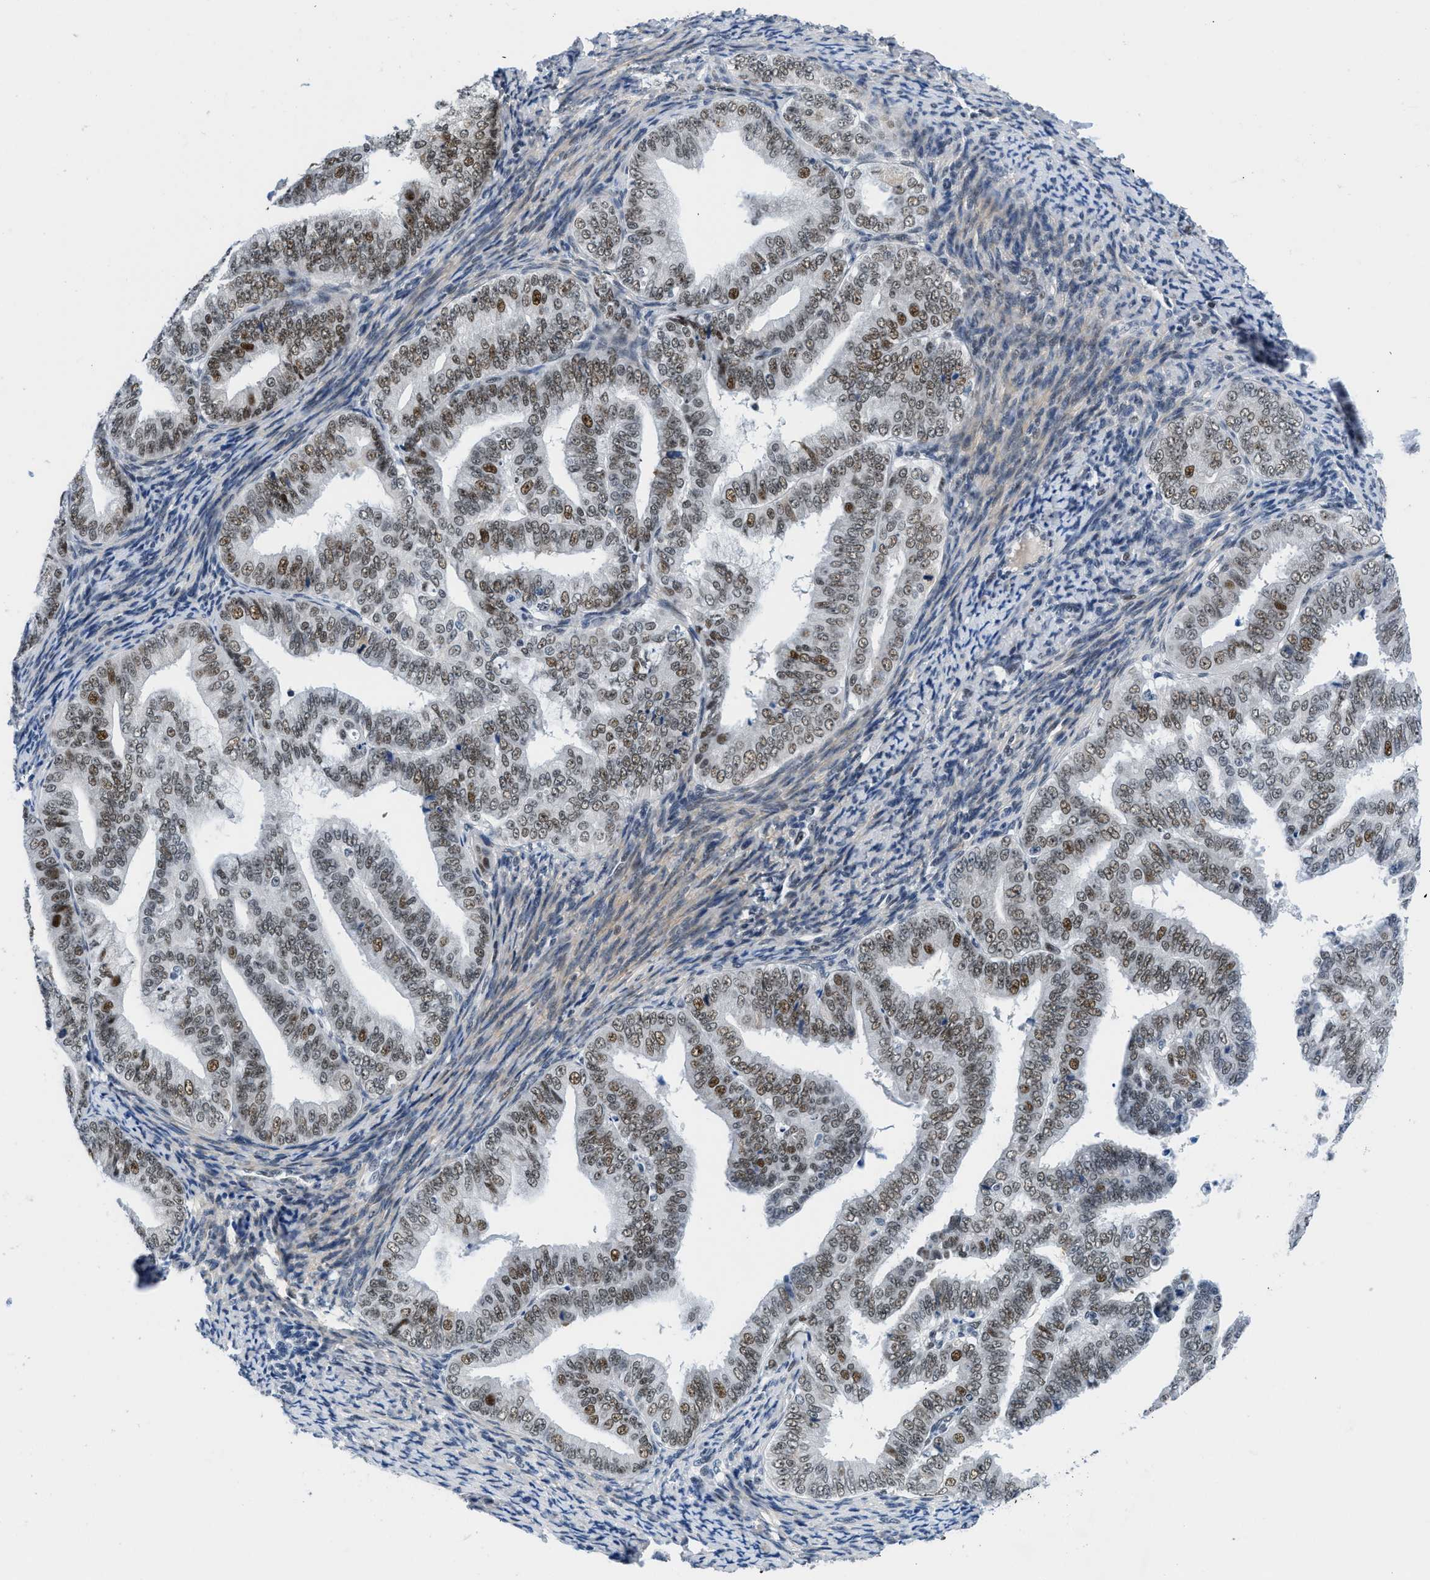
{"staining": {"intensity": "strong", "quantity": ">75%", "location": "nuclear"}, "tissue": "endometrial cancer", "cell_type": "Tumor cells", "image_type": "cancer", "snomed": [{"axis": "morphology", "description": "Adenocarcinoma, NOS"}, {"axis": "topography", "description": "Endometrium"}], "caption": "A histopathology image showing strong nuclear staining in approximately >75% of tumor cells in endometrial adenocarcinoma, as visualized by brown immunohistochemical staining.", "gene": "SMARCAD1", "patient": {"sex": "female", "age": 63}}